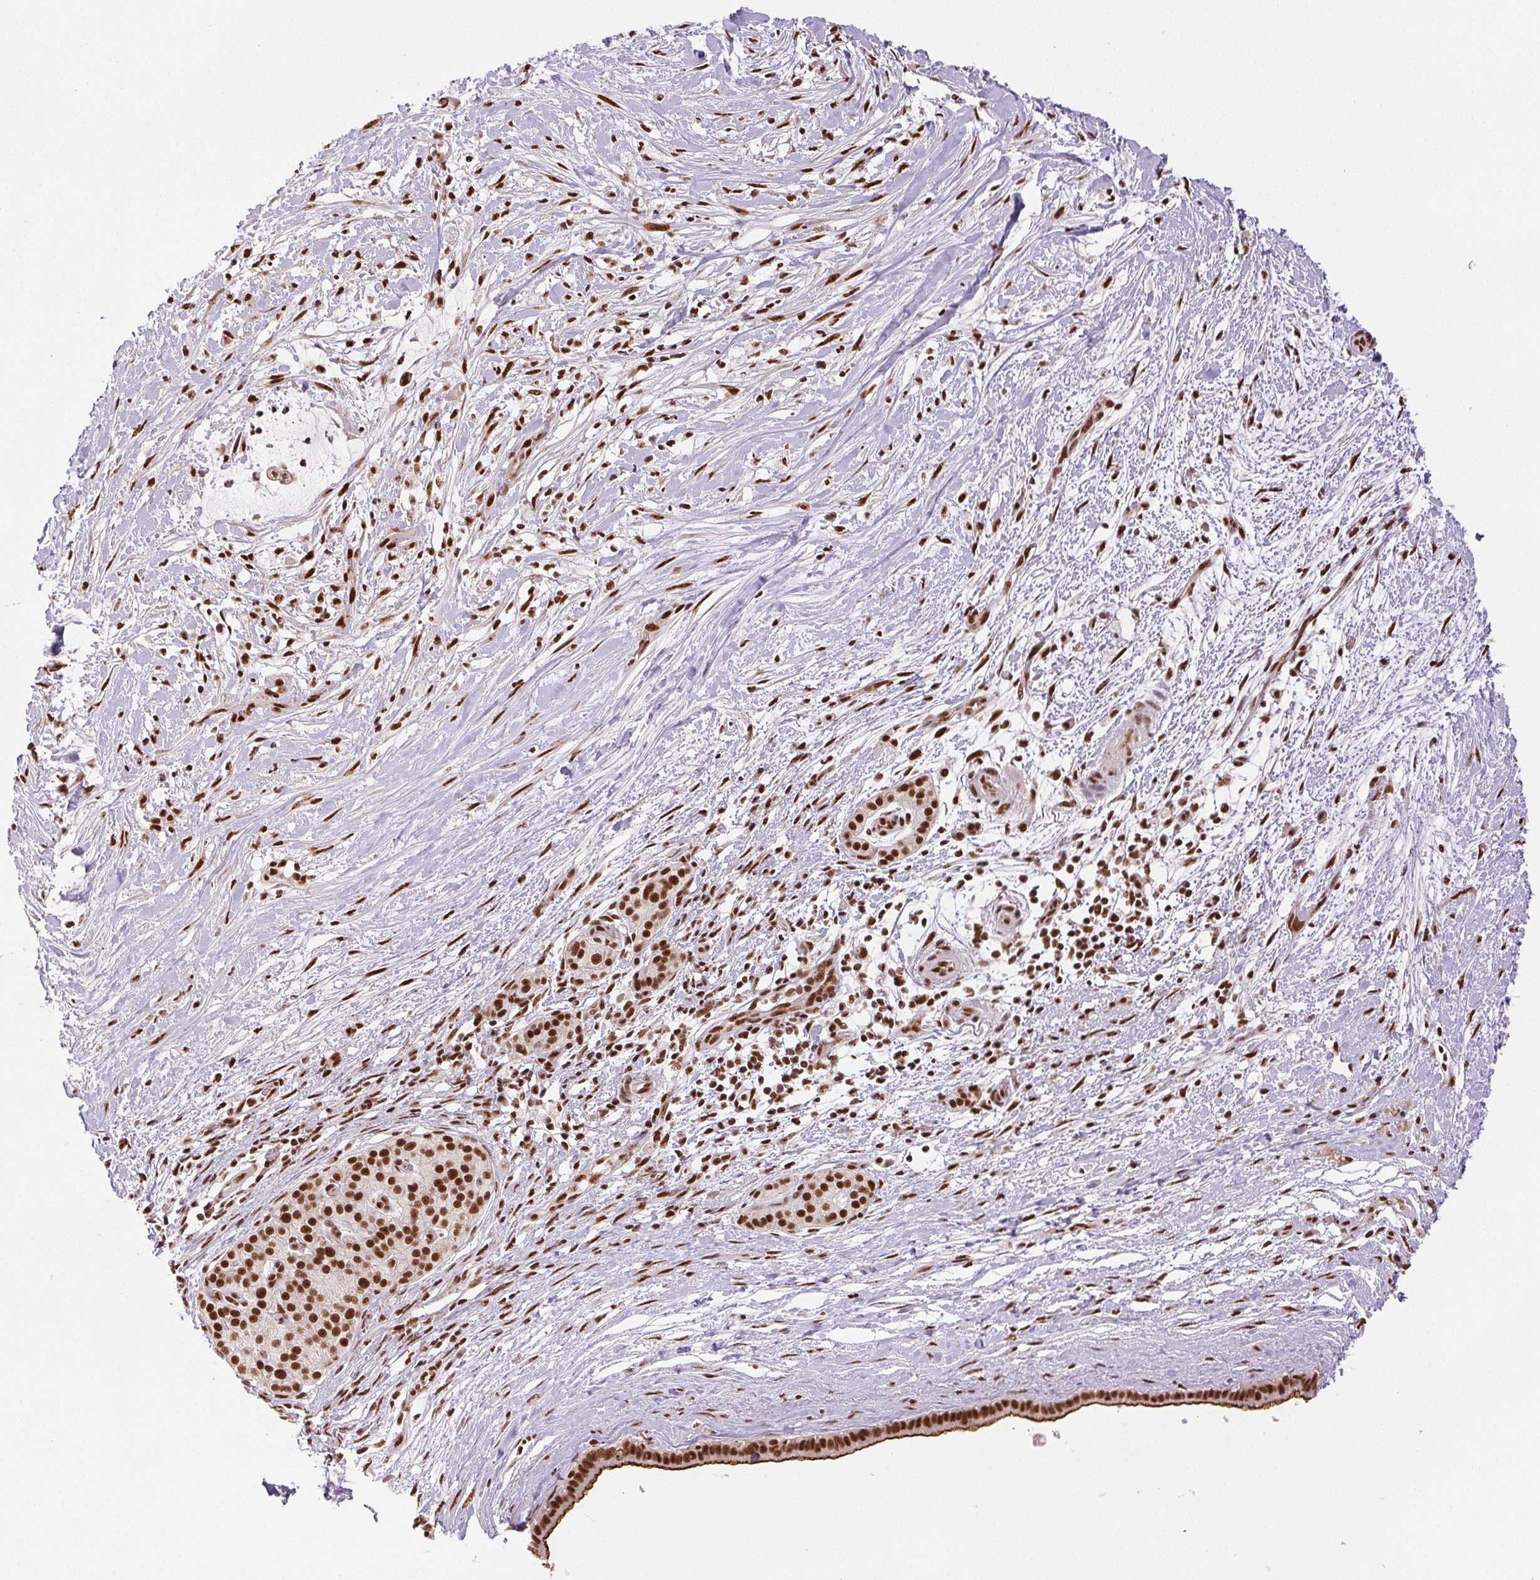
{"staining": {"intensity": "moderate", "quantity": ">75%", "location": "cytoplasmic/membranous,nuclear"}, "tissue": "pancreatic cancer", "cell_type": "Tumor cells", "image_type": "cancer", "snomed": [{"axis": "morphology", "description": "Adenocarcinoma, NOS"}, {"axis": "topography", "description": "Pancreas"}], "caption": "High-magnification brightfield microscopy of pancreatic adenocarcinoma stained with DAB (brown) and counterstained with hematoxylin (blue). tumor cells exhibit moderate cytoplasmic/membranous and nuclear expression is appreciated in about>75% of cells.", "gene": "IK", "patient": {"sex": "female", "age": 69}}